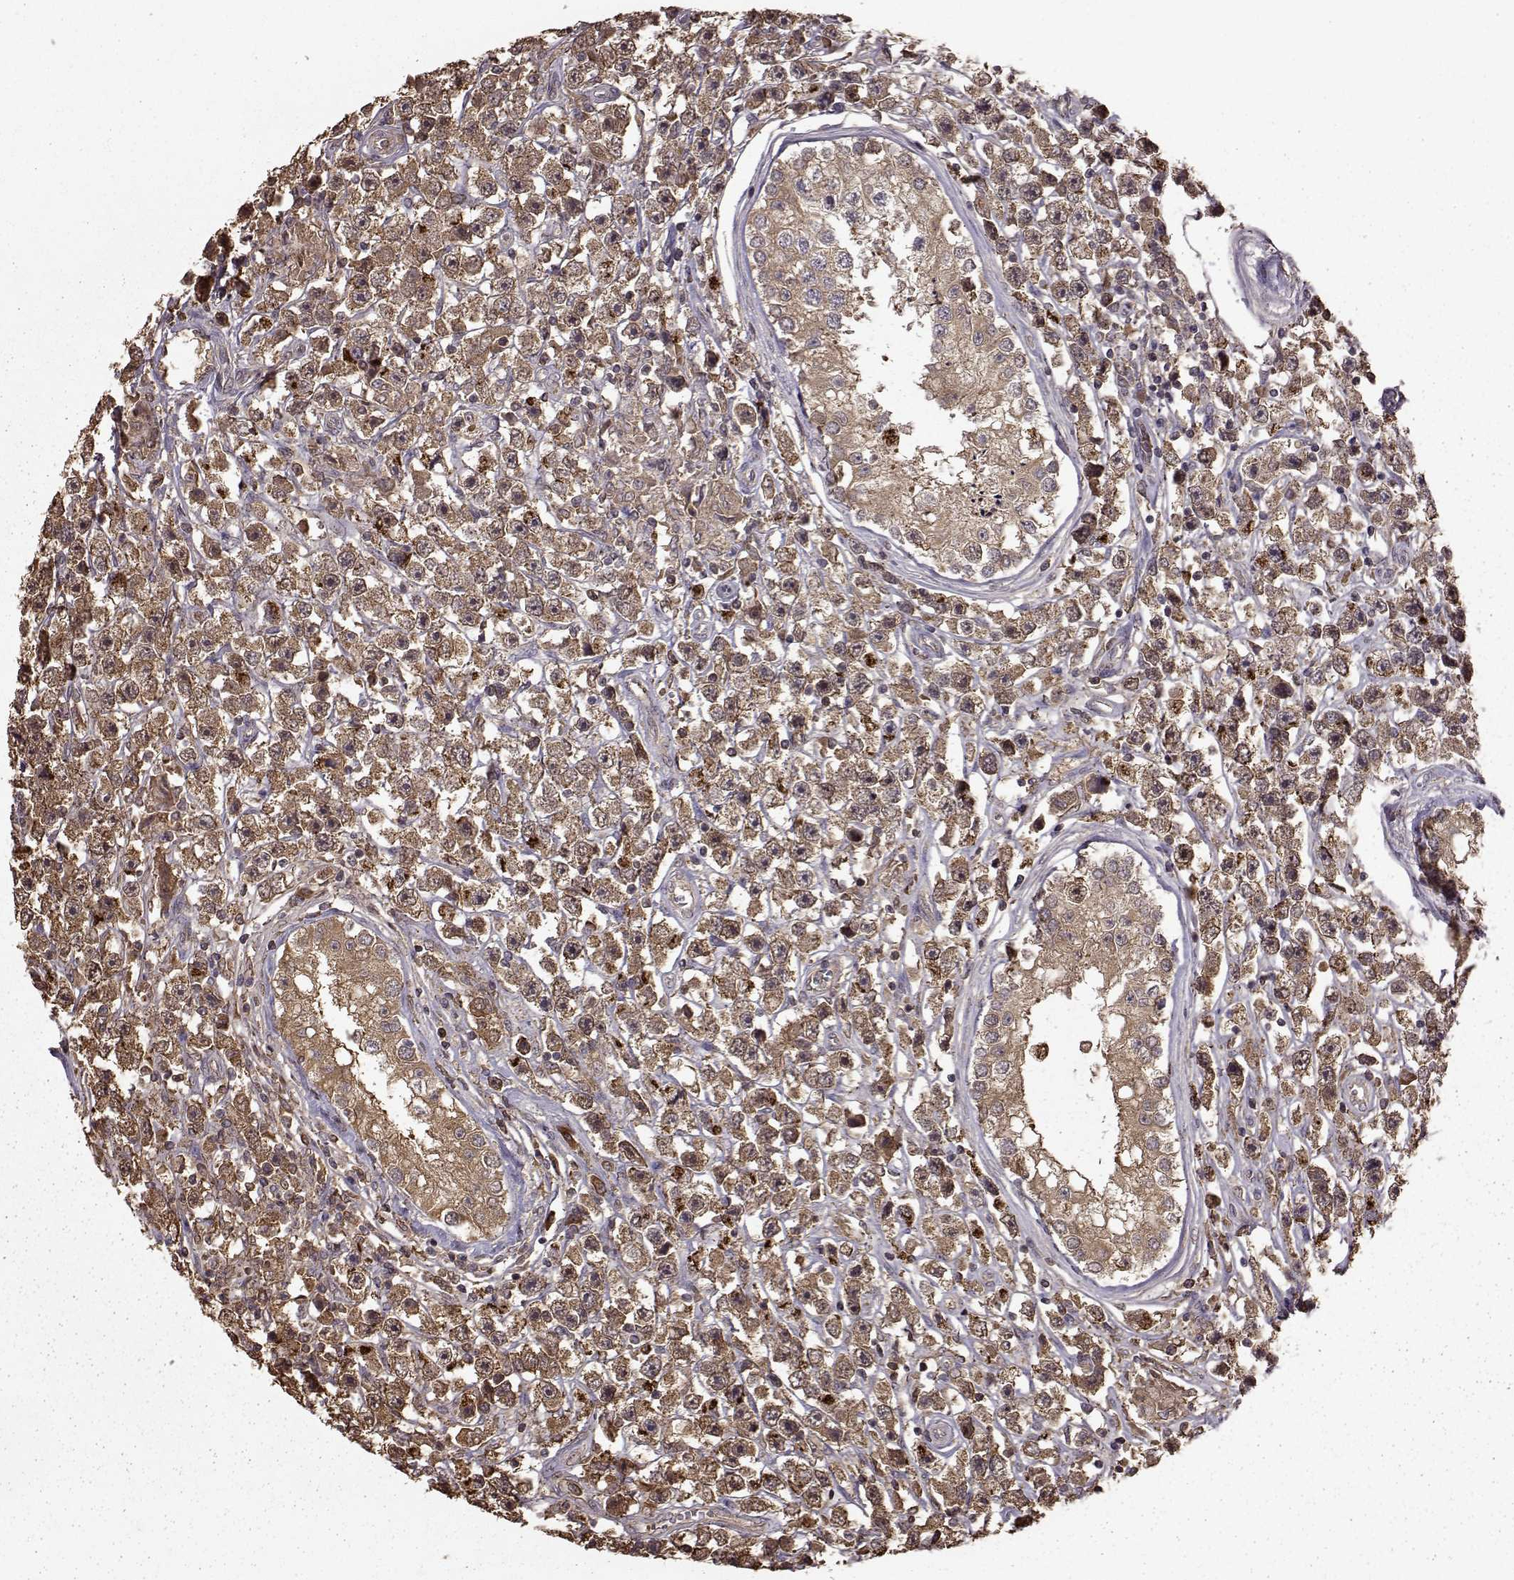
{"staining": {"intensity": "strong", "quantity": "25%-75%", "location": "cytoplasmic/membranous"}, "tissue": "testis cancer", "cell_type": "Tumor cells", "image_type": "cancer", "snomed": [{"axis": "morphology", "description": "Seminoma, NOS"}, {"axis": "topography", "description": "Testis"}], "caption": "Seminoma (testis) stained with a brown dye demonstrates strong cytoplasmic/membranous positive expression in approximately 25%-75% of tumor cells.", "gene": "NME1-NME2", "patient": {"sex": "male", "age": 45}}